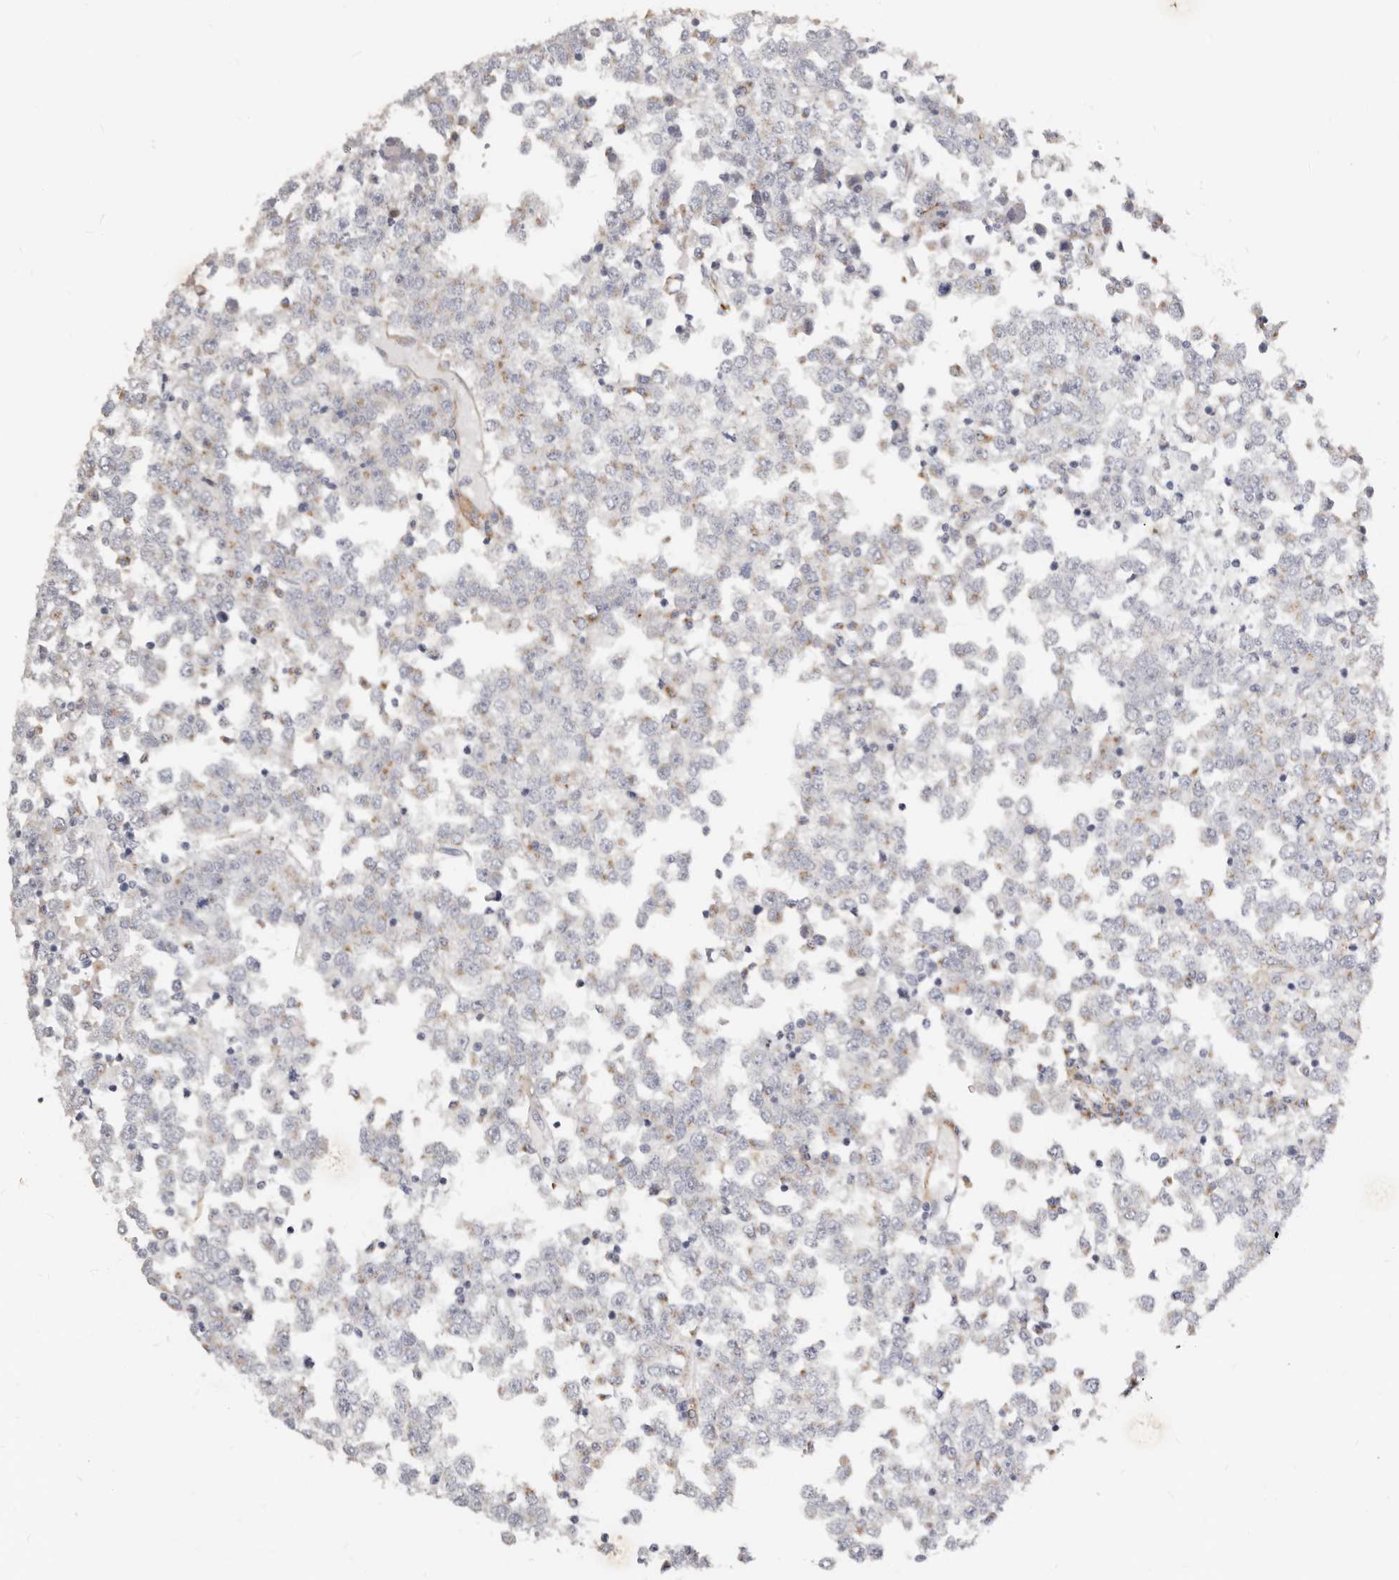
{"staining": {"intensity": "weak", "quantity": "<25%", "location": "cytoplasmic/membranous"}, "tissue": "testis cancer", "cell_type": "Tumor cells", "image_type": "cancer", "snomed": [{"axis": "morphology", "description": "Seminoma, NOS"}, {"axis": "topography", "description": "Testis"}], "caption": "Immunohistochemical staining of human testis cancer (seminoma) demonstrates no significant expression in tumor cells.", "gene": "RABAC1", "patient": {"sex": "male", "age": 65}}